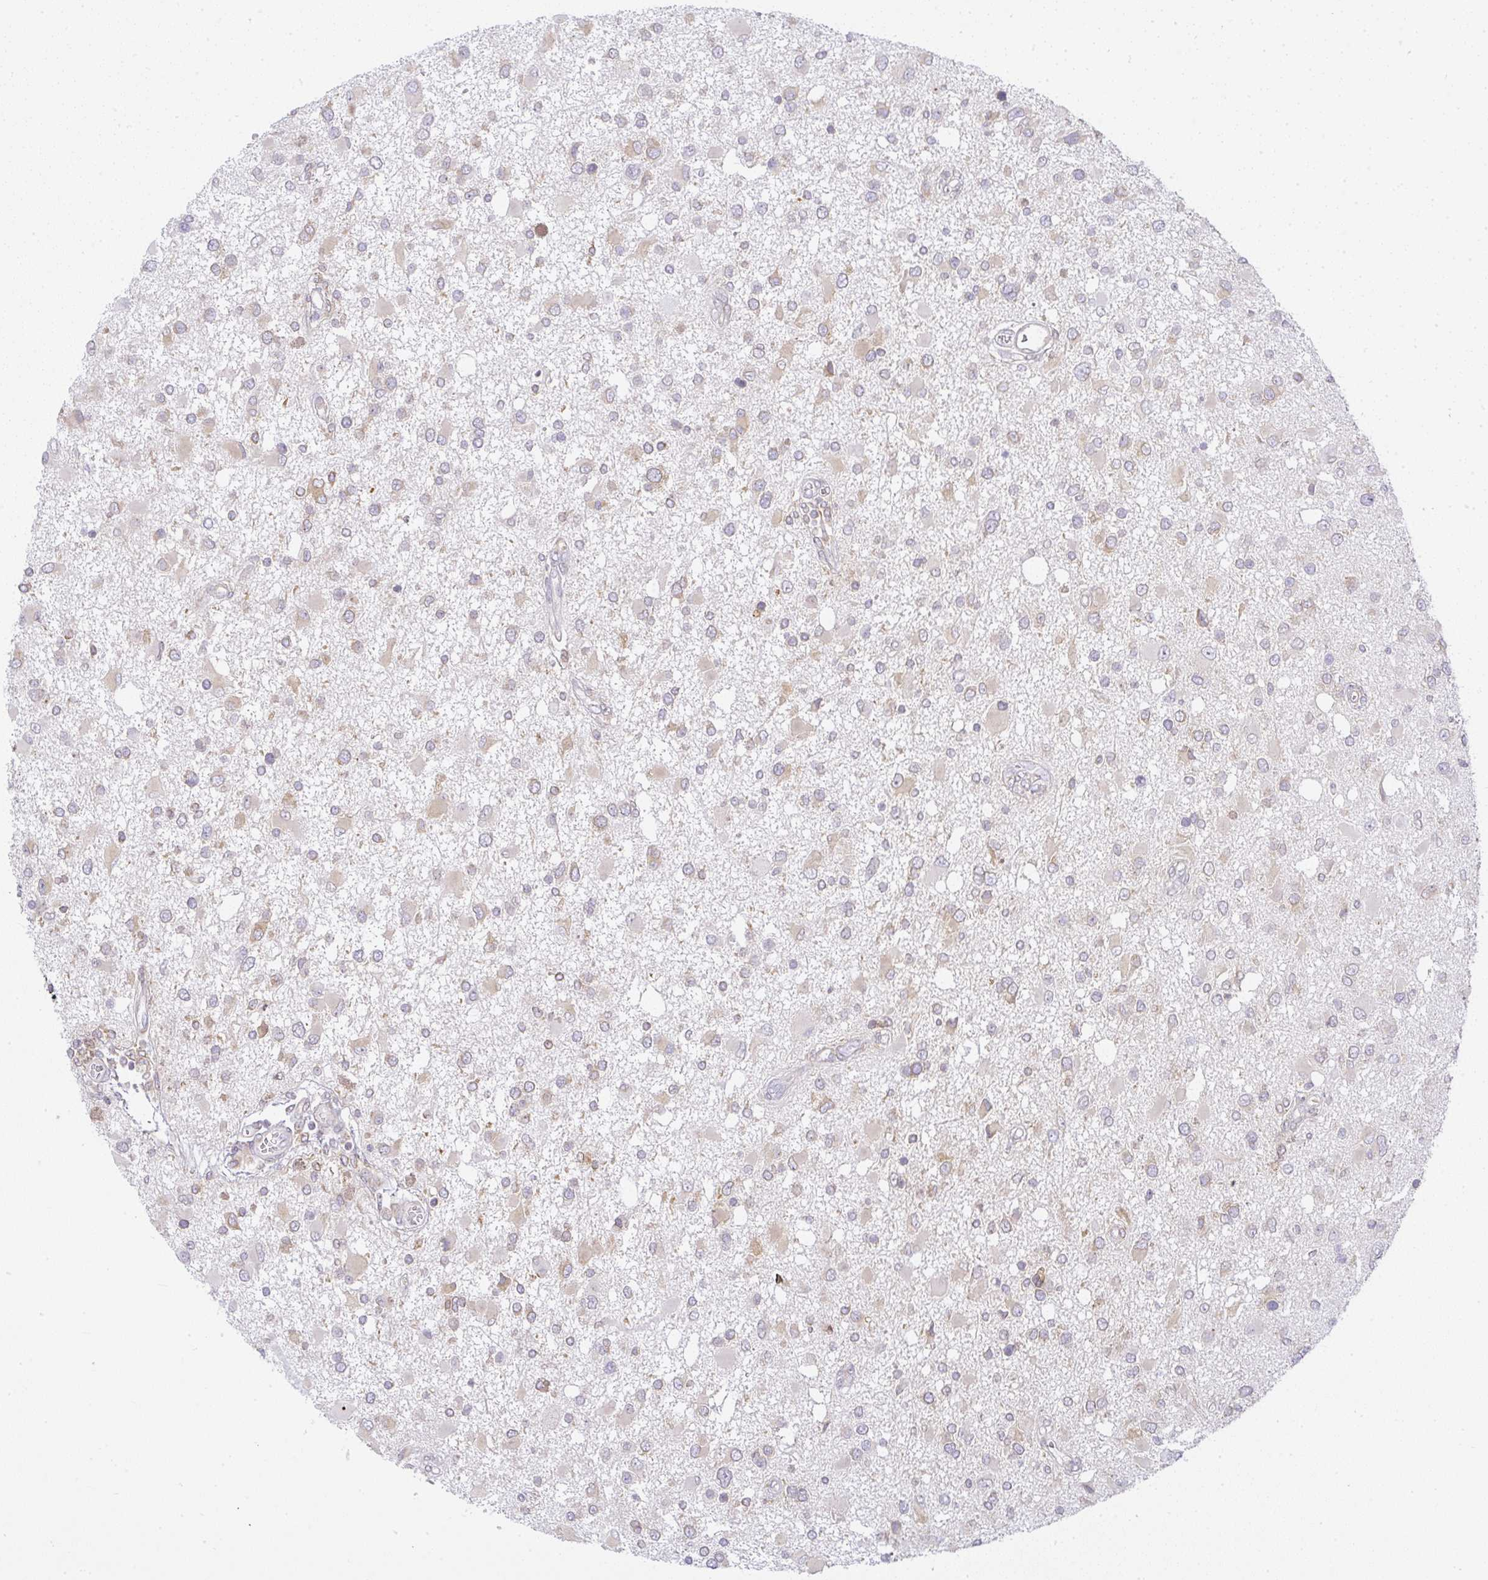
{"staining": {"intensity": "moderate", "quantity": "<25%", "location": "cytoplasmic/membranous"}, "tissue": "glioma", "cell_type": "Tumor cells", "image_type": "cancer", "snomed": [{"axis": "morphology", "description": "Glioma, malignant, High grade"}, {"axis": "topography", "description": "Brain"}], "caption": "Protein expression by immunohistochemistry (IHC) reveals moderate cytoplasmic/membranous staining in approximately <25% of tumor cells in glioma.", "gene": "DERL2", "patient": {"sex": "male", "age": 53}}